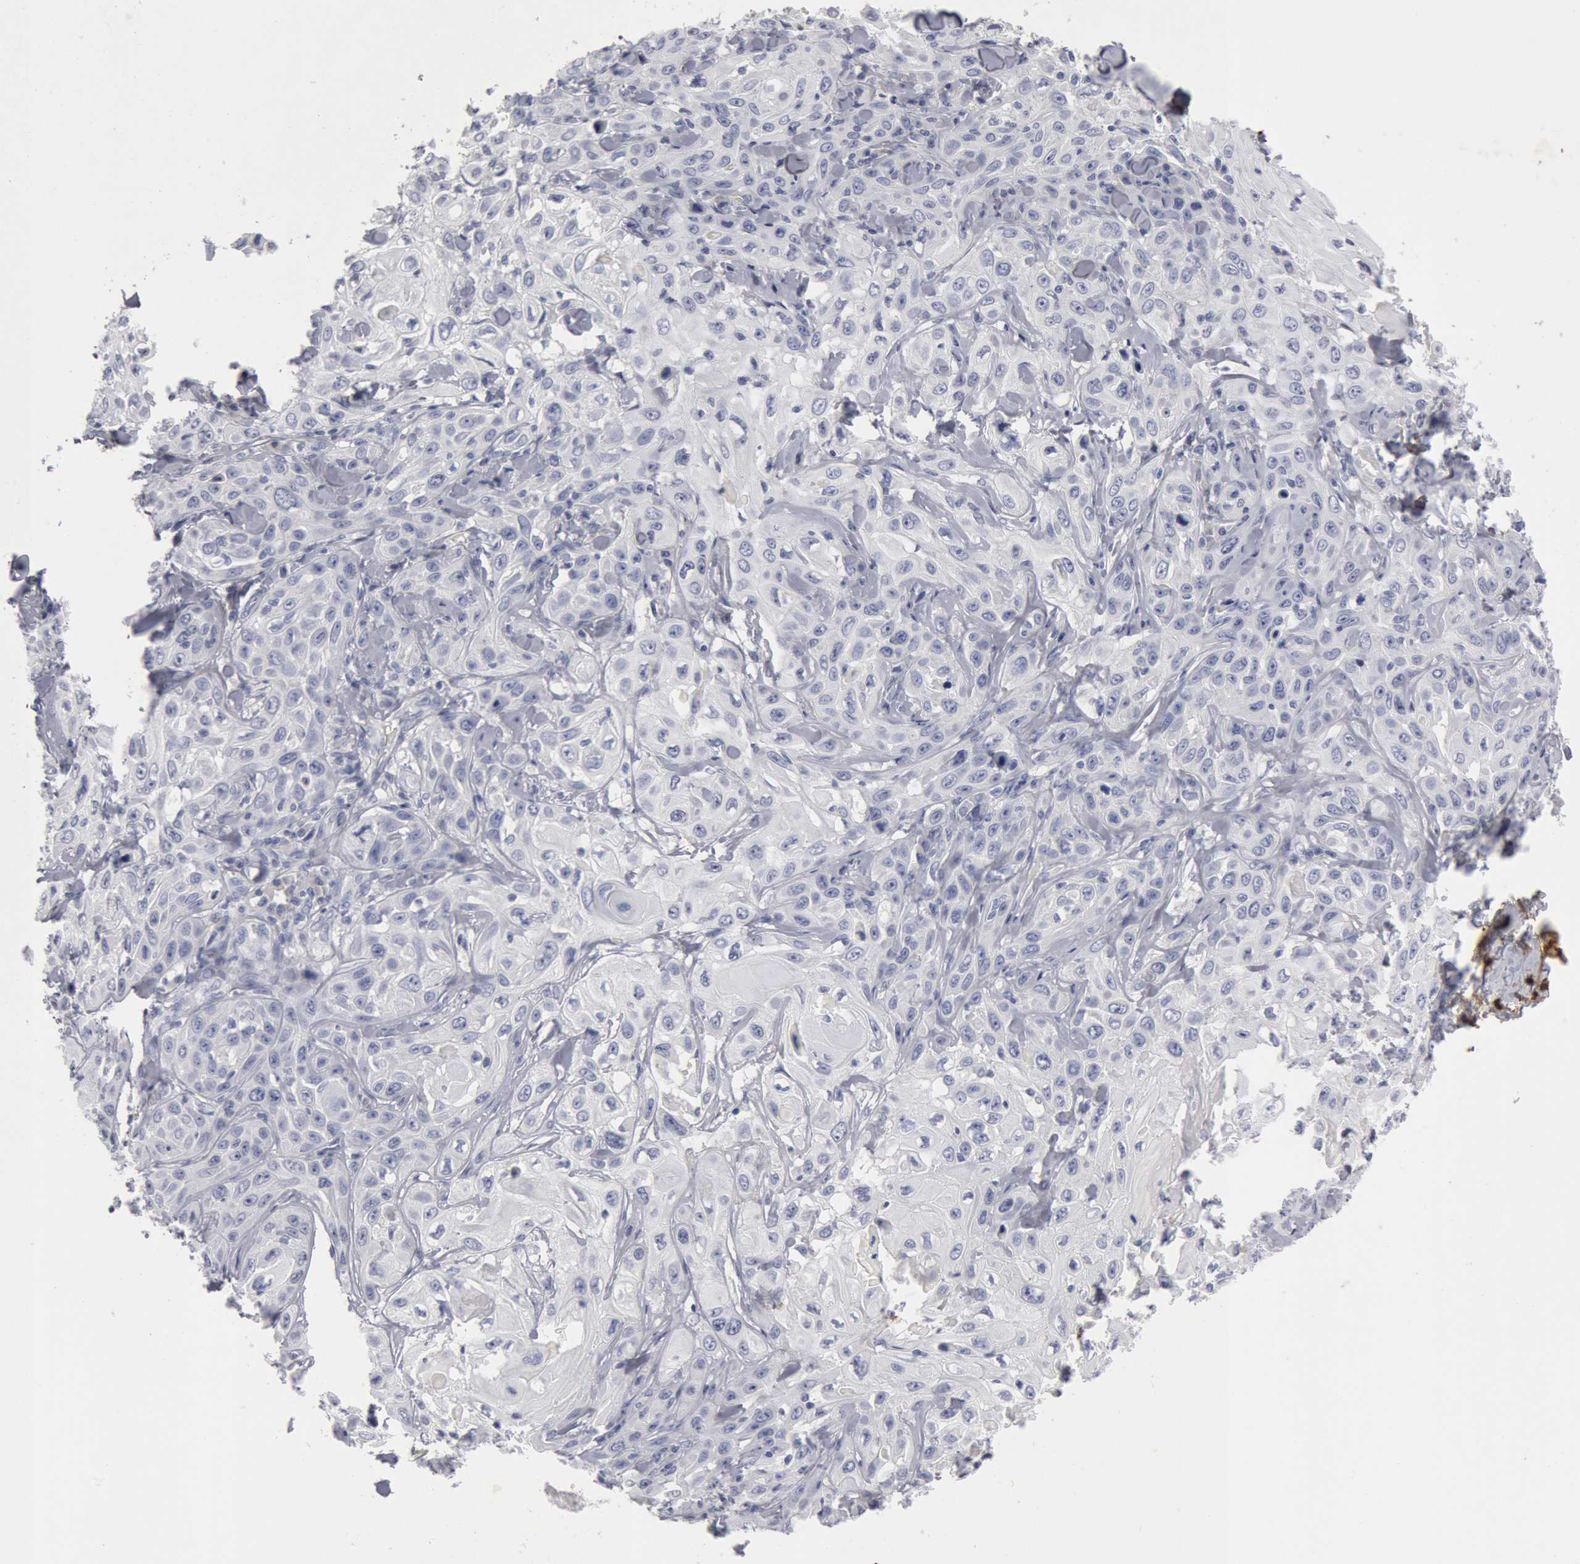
{"staining": {"intensity": "negative", "quantity": "none", "location": "none"}, "tissue": "skin cancer", "cell_type": "Tumor cells", "image_type": "cancer", "snomed": [{"axis": "morphology", "description": "Squamous cell carcinoma, NOS"}, {"axis": "topography", "description": "Skin"}], "caption": "The photomicrograph exhibits no staining of tumor cells in squamous cell carcinoma (skin).", "gene": "FOXA2", "patient": {"sex": "male", "age": 84}}